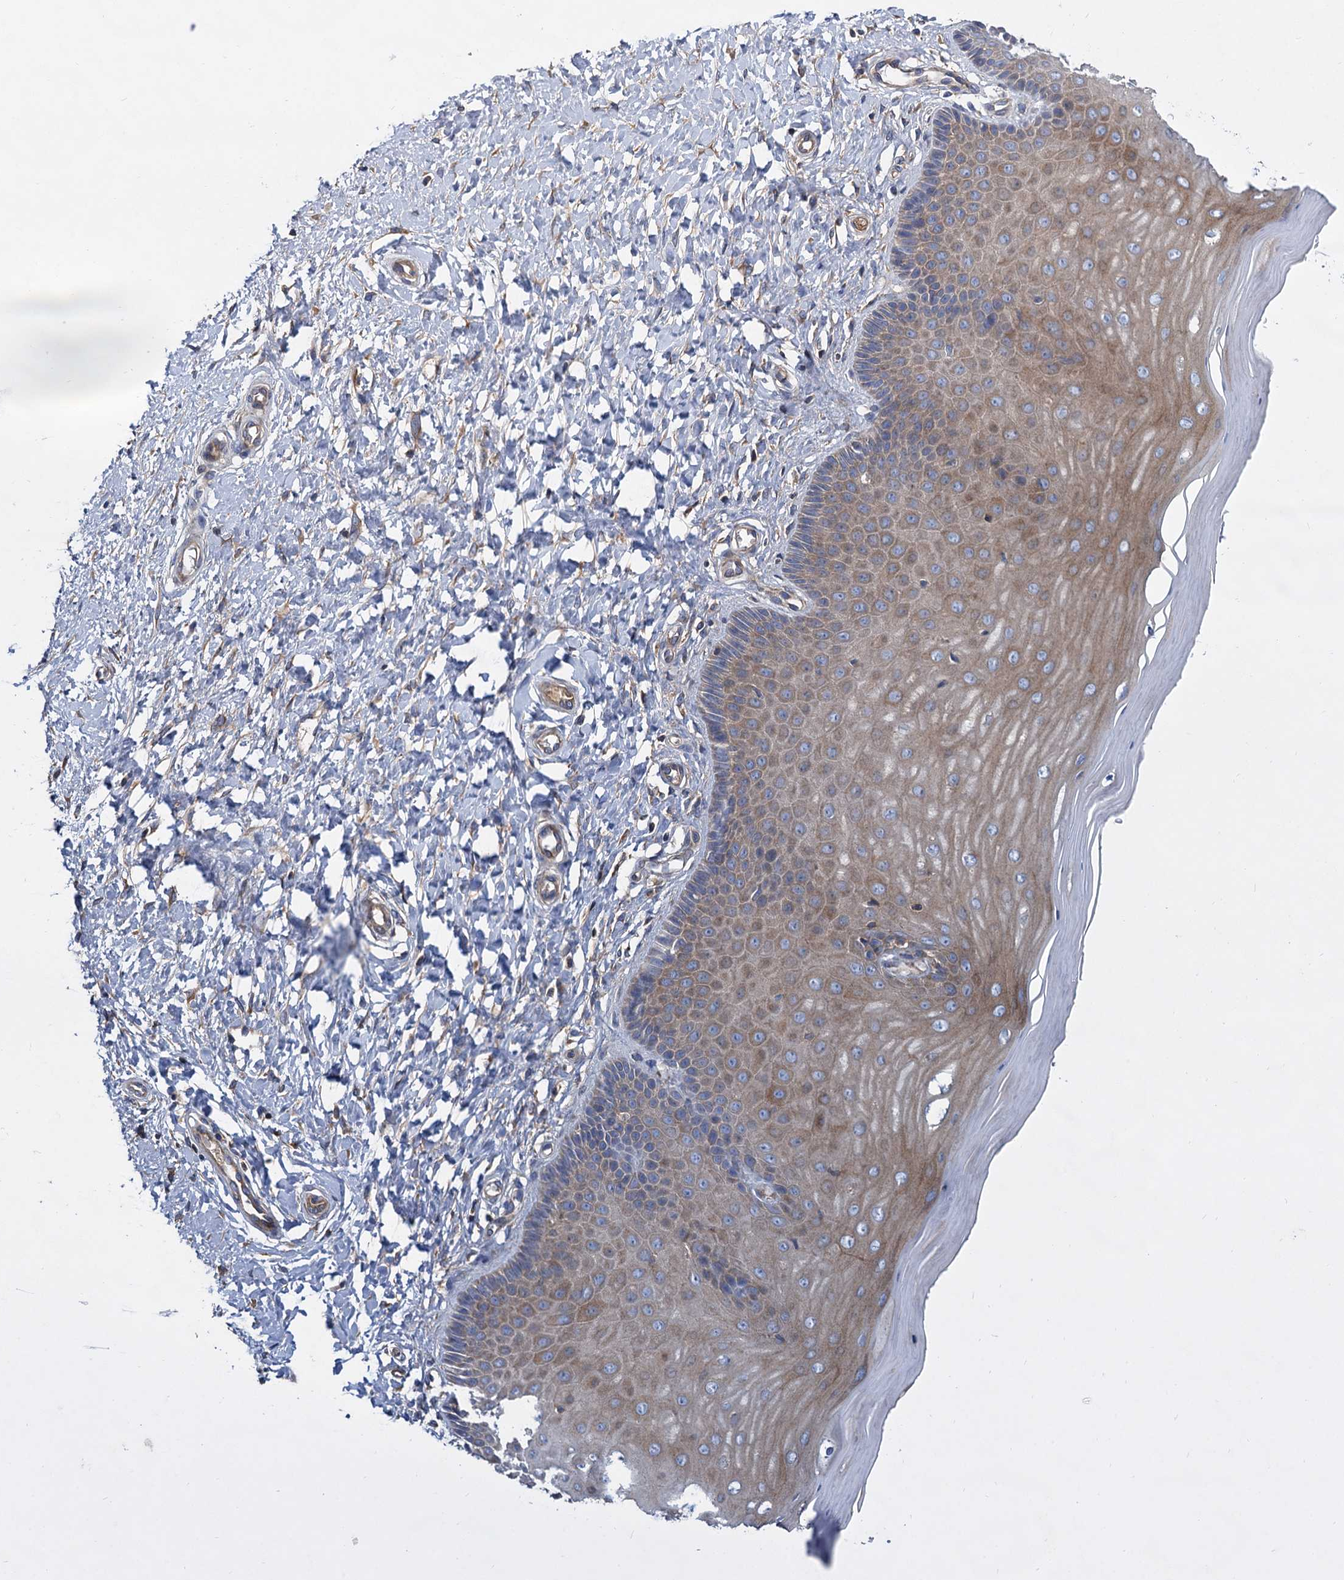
{"staining": {"intensity": "weak", "quantity": "<25%", "location": "cytoplasmic/membranous"}, "tissue": "cervix", "cell_type": "Glandular cells", "image_type": "normal", "snomed": [{"axis": "morphology", "description": "Normal tissue, NOS"}, {"axis": "topography", "description": "Cervix"}], "caption": "High power microscopy photomicrograph of an immunohistochemistry (IHC) histopathology image of normal cervix, revealing no significant staining in glandular cells.", "gene": "ALKBH7", "patient": {"sex": "female", "age": 55}}